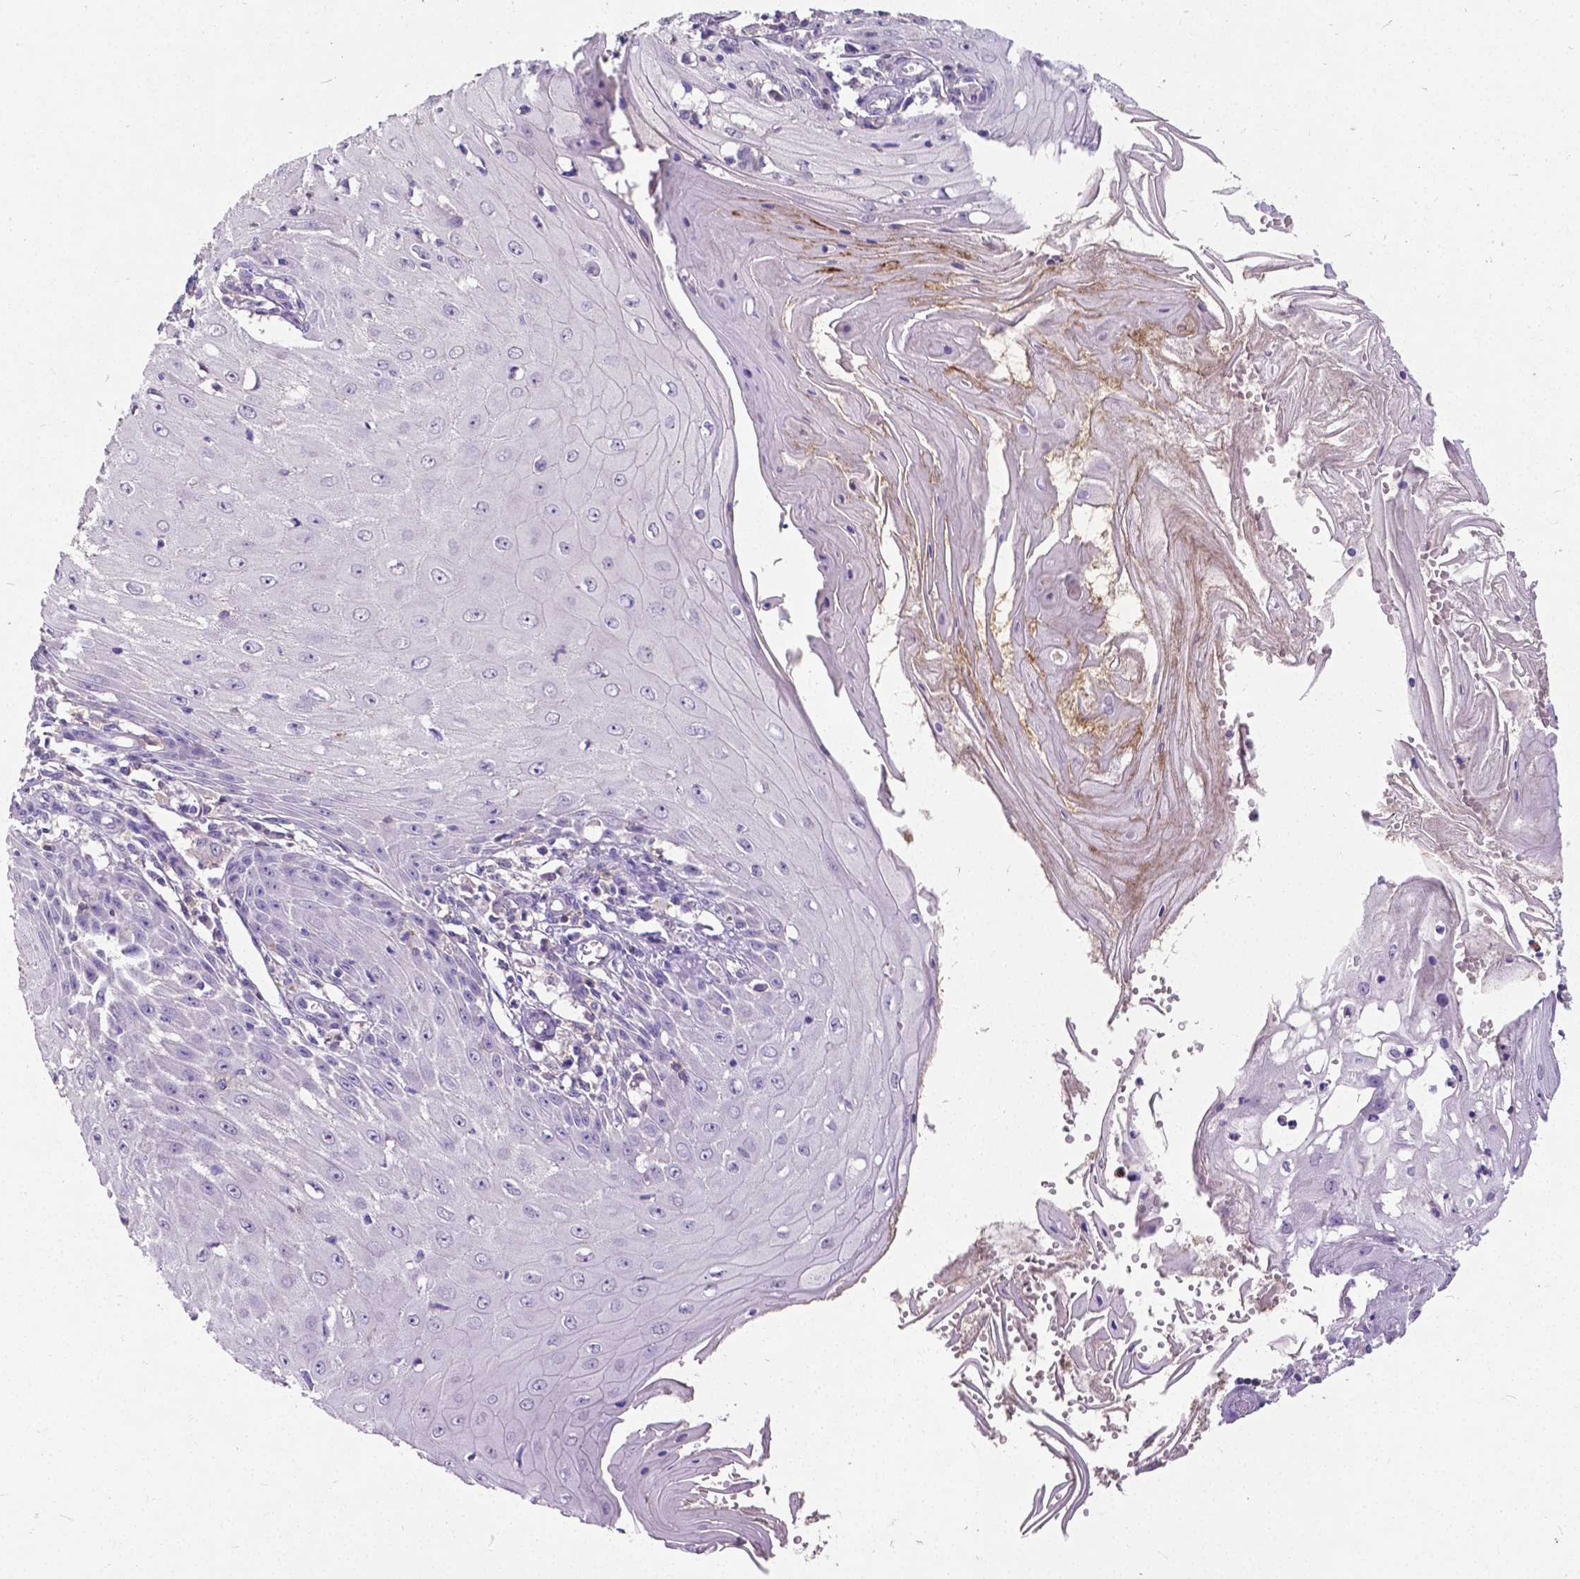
{"staining": {"intensity": "negative", "quantity": "none", "location": "none"}, "tissue": "skin cancer", "cell_type": "Tumor cells", "image_type": "cancer", "snomed": [{"axis": "morphology", "description": "Squamous cell carcinoma, NOS"}, {"axis": "topography", "description": "Skin"}], "caption": "High power microscopy photomicrograph of an IHC micrograph of skin cancer (squamous cell carcinoma), revealing no significant positivity in tumor cells.", "gene": "CD4", "patient": {"sex": "female", "age": 73}}